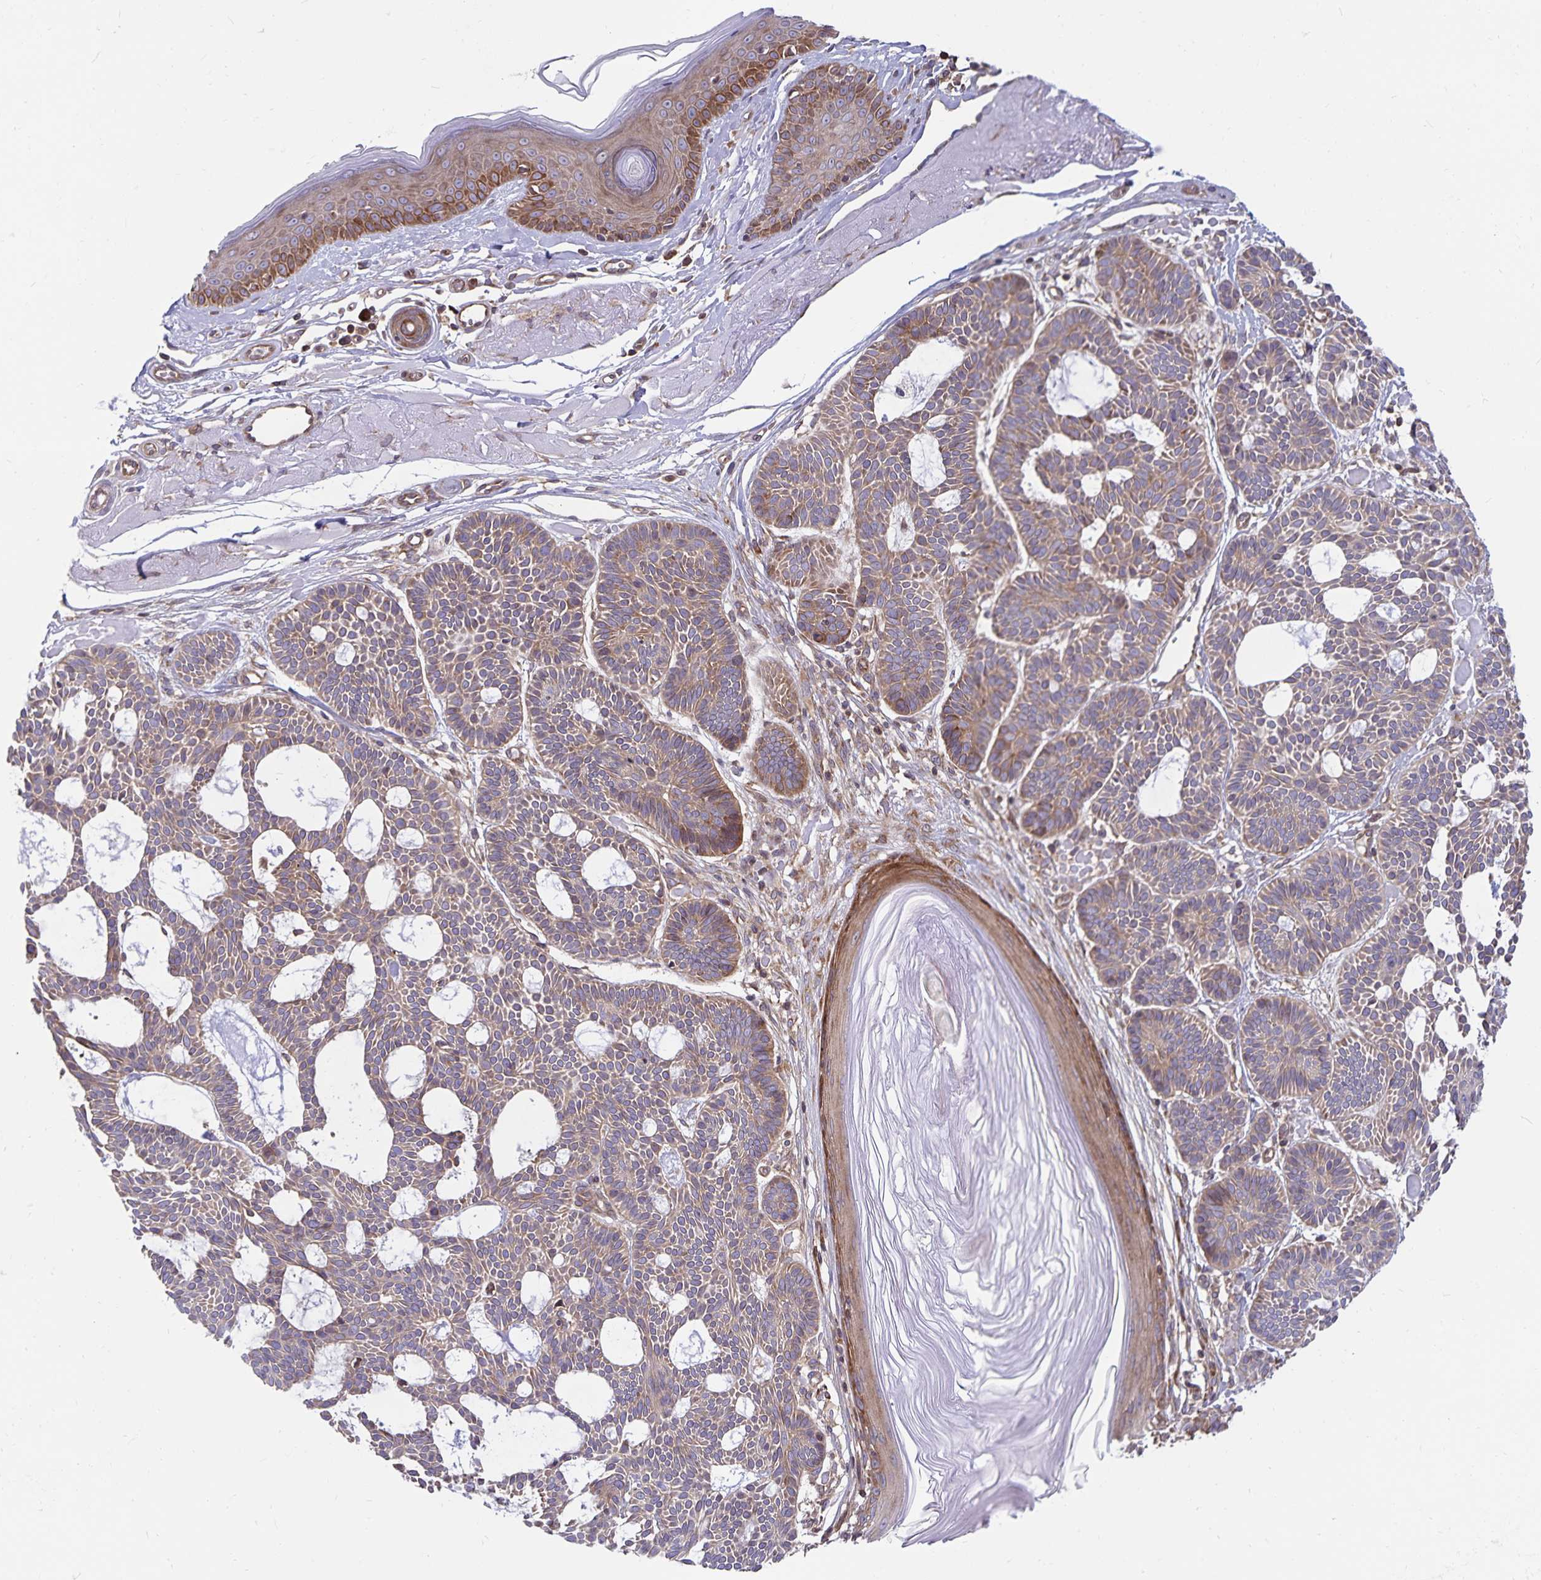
{"staining": {"intensity": "weak", "quantity": ">75%", "location": "cytoplasmic/membranous"}, "tissue": "skin cancer", "cell_type": "Tumor cells", "image_type": "cancer", "snomed": [{"axis": "morphology", "description": "Basal cell carcinoma"}, {"axis": "topography", "description": "Skin"}], "caption": "A histopathology image of human skin basal cell carcinoma stained for a protein exhibits weak cytoplasmic/membranous brown staining in tumor cells.", "gene": "SEC62", "patient": {"sex": "male", "age": 85}}